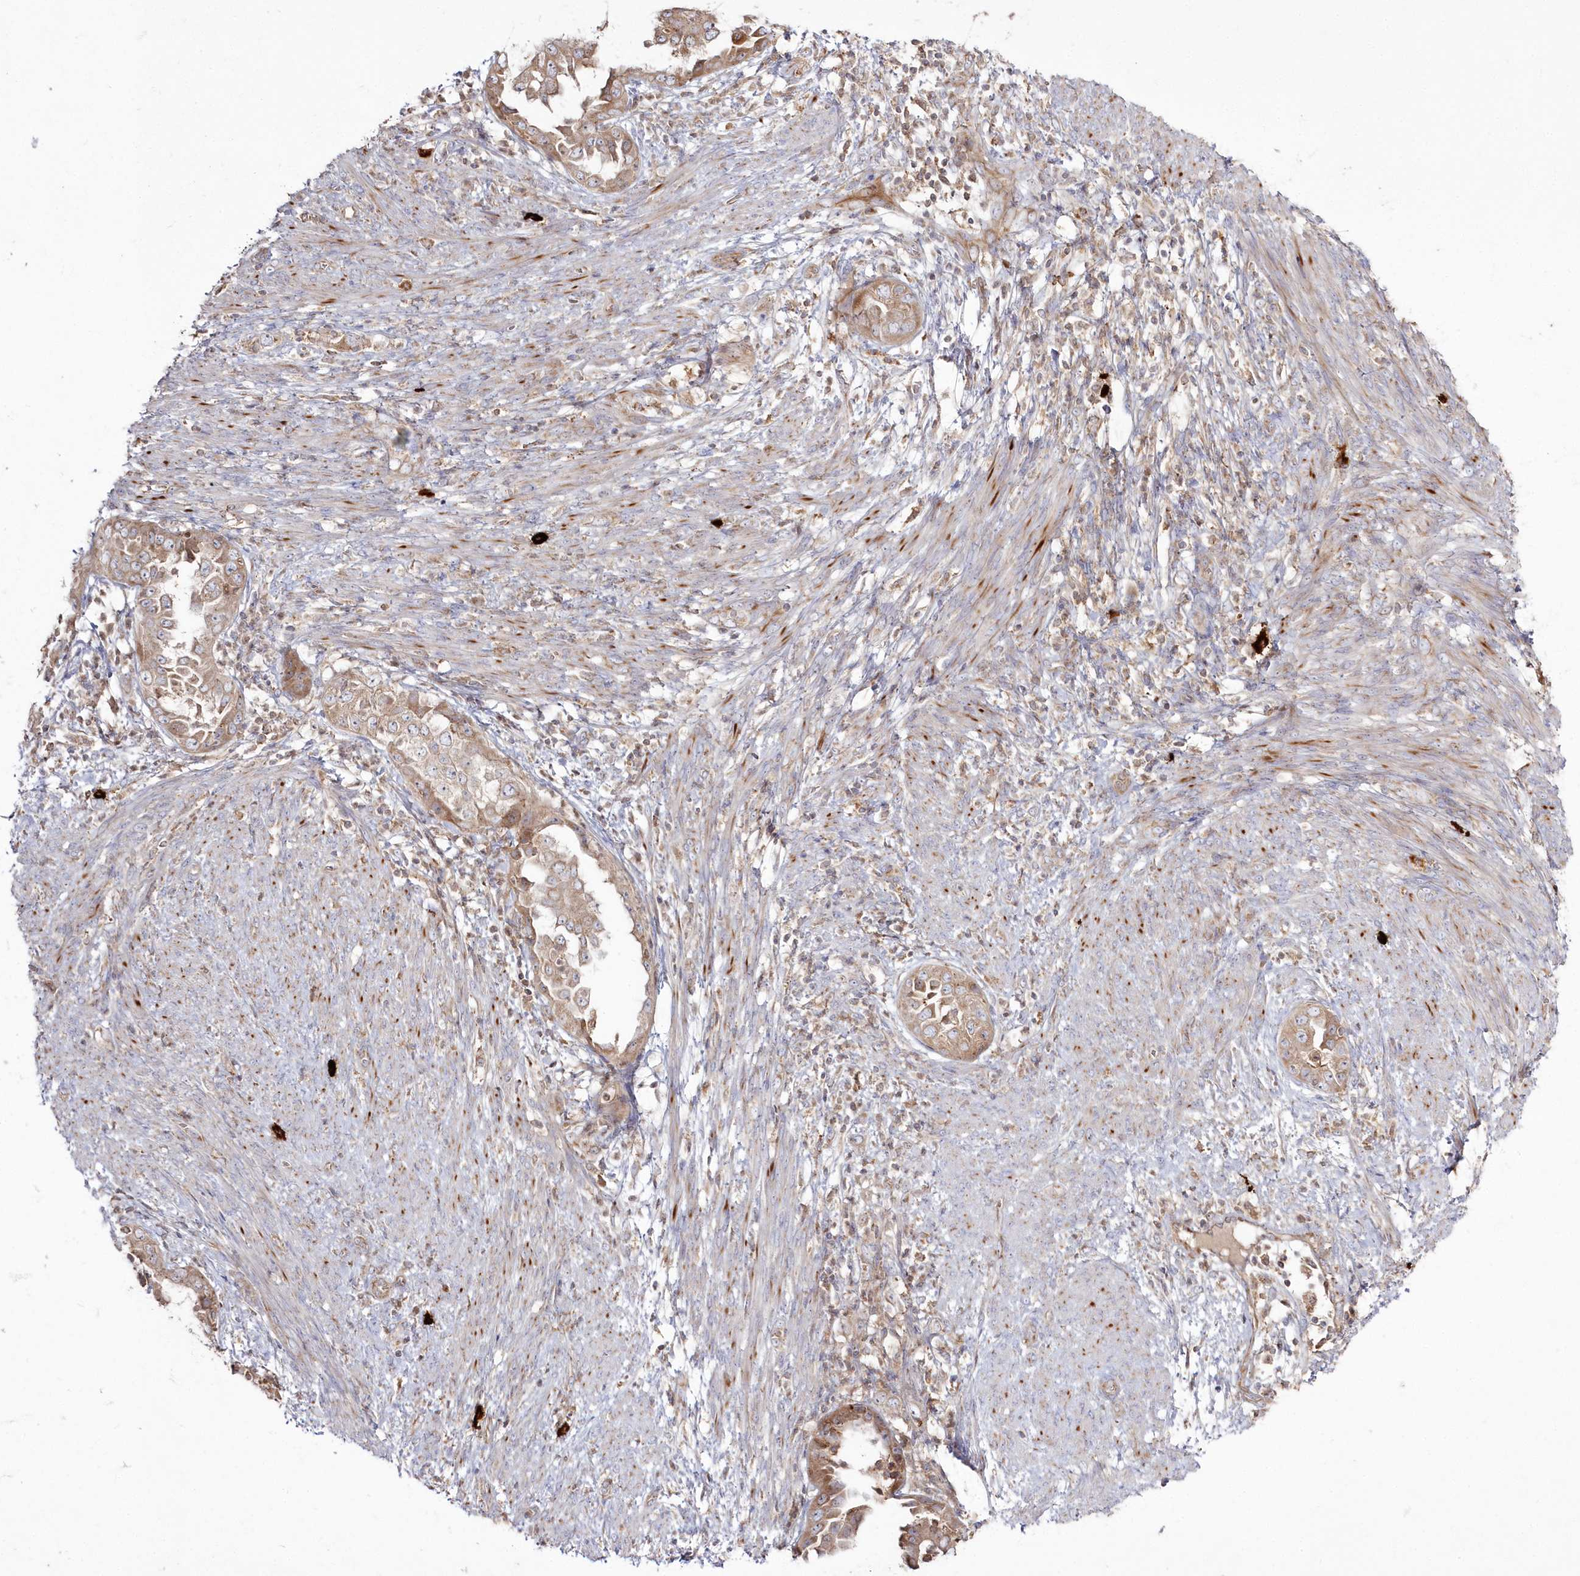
{"staining": {"intensity": "moderate", "quantity": ">75%", "location": "cytoplasmic/membranous"}, "tissue": "endometrial cancer", "cell_type": "Tumor cells", "image_type": "cancer", "snomed": [{"axis": "morphology", "description": "Adenocarcinoma, NOS"}, {"axis": "topography", "description": "Endometrium"}], "caption": "This photomicrograph reveals IHC staining of endometrial cancer, with medium moderate cytoplasmic/membranous expression in about >75% of tumor cells.", "gene": "ARSB", "patient": {"sex": "female", "age": 85}}